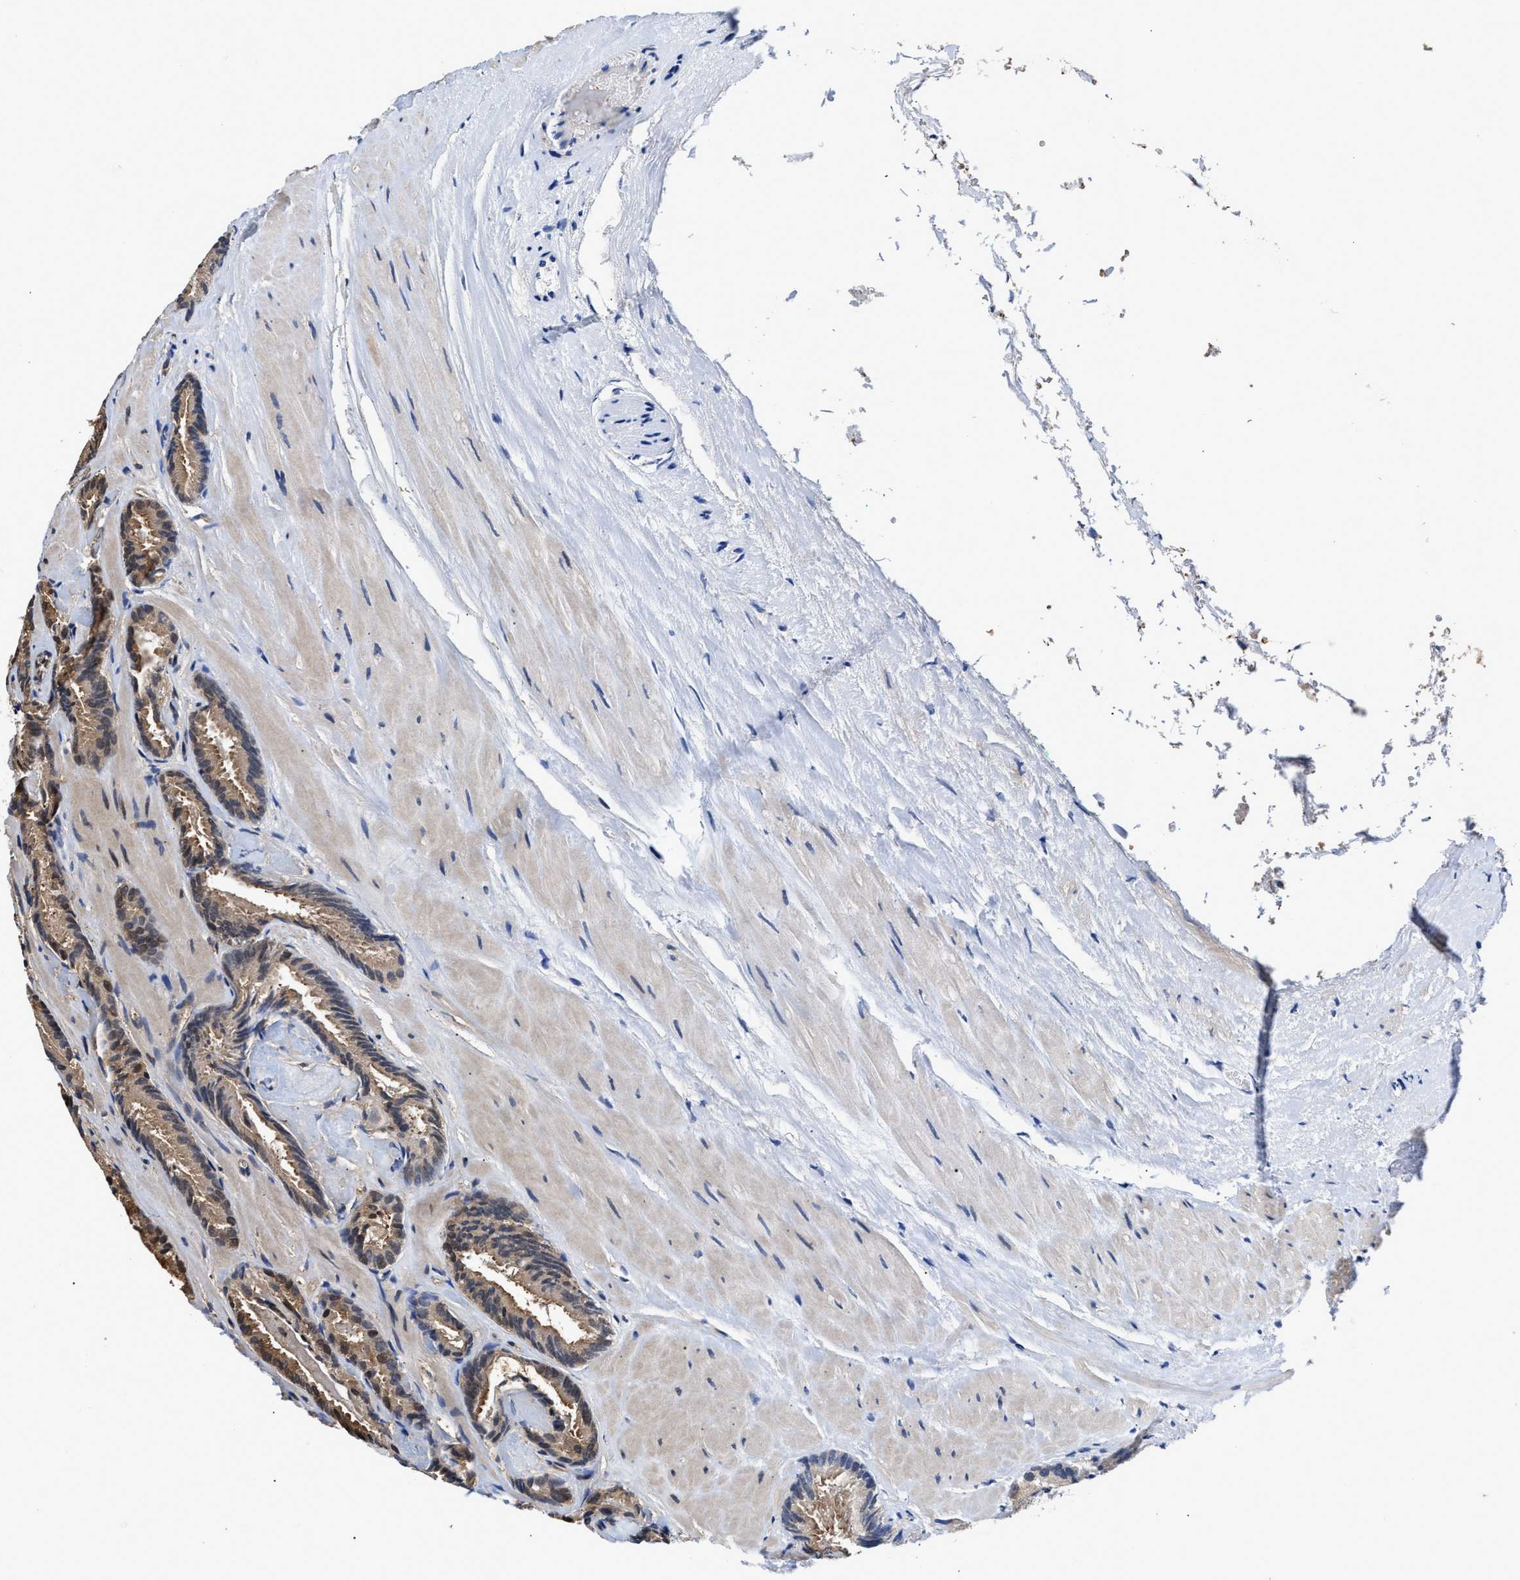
{"staining": {"intensity": "weak", "quantity": "25%-75%", "location": "cytoplasmic/membranous"}, "tissue": "prostate cancer", "cell_type": "Tumor cells", "image_type": "cancer", "snomed": [{"axis": "morphology", "description": "Adenocarcinoma, Low grade"}, {"axis": "topography", "description": "Prostate"}], "caption": "Protein expression analysis of human prostate low-grade adenocarcinoma reveals weak cytoplasmic/membranous expression in approximately 25%-75% of tumor cells.", "gene": "SCAI", "patient": {"sex": "male", "age": 51}}